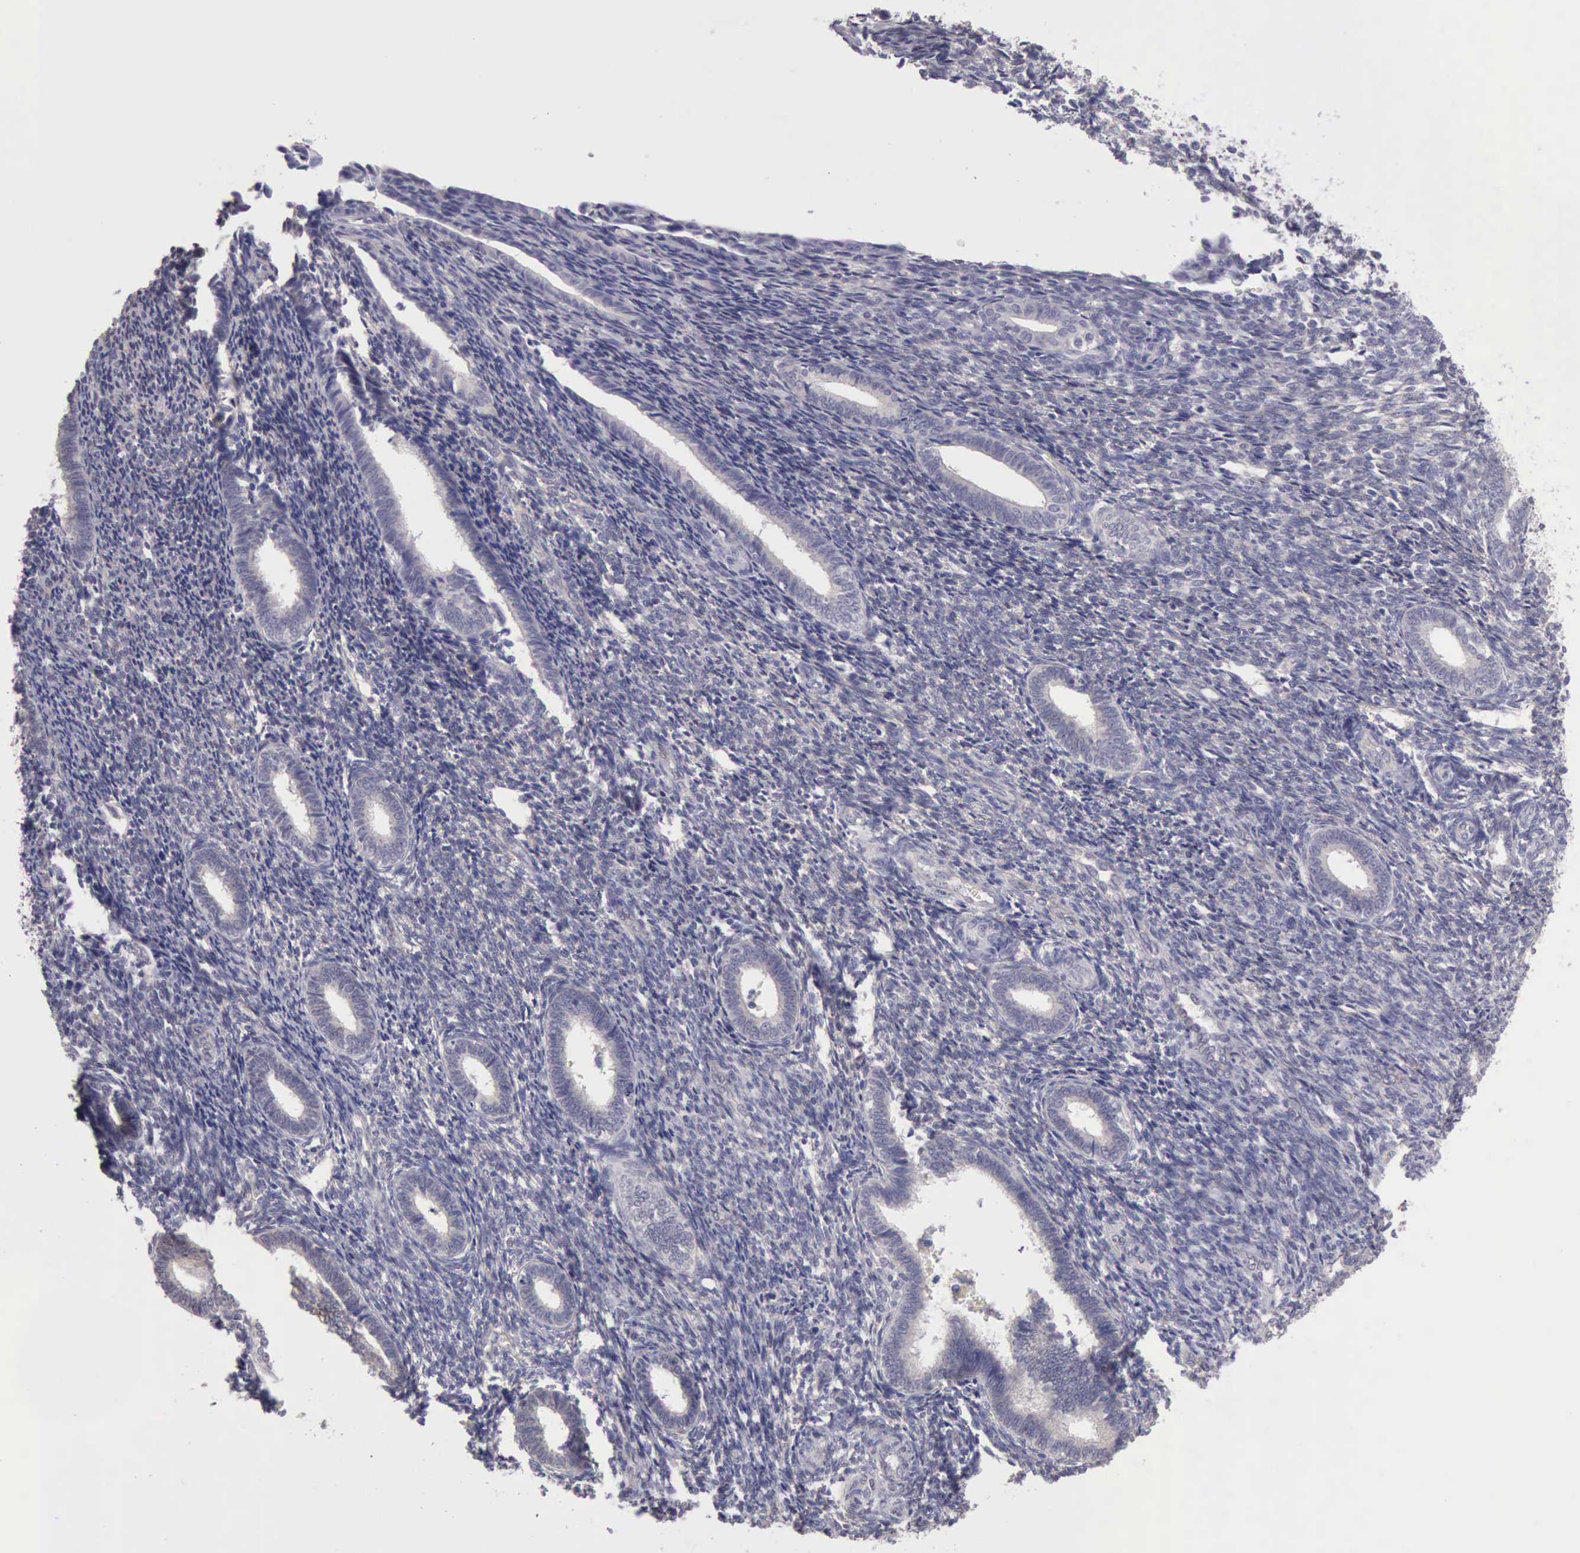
{"staining": {"intensity": "weak", "quantity": "<25%", "location": "cytoplasmic/membranous"}, "tissue": "endometrium", "cell_type": "Cells in endometrial stroma", "image_type": "normal", "snomed": [{"axis": "morphology", "description": "Normal tissue, NOS"}, {"axis": "topography", "description": "Endometrium"}], "caption": "An immunohistochemistry (IHC) histopathology image of benign endometrium is shown. There is no staining in cells in endometrial stroma of endometrium. The staining was performed using DAB to visualize the protein expression in brown, while the nuclei were stained in blue with hematoxylin (Magnification: 20x).", "gene": "KCND1", "patient": {"sex": "female", "age": 27}}